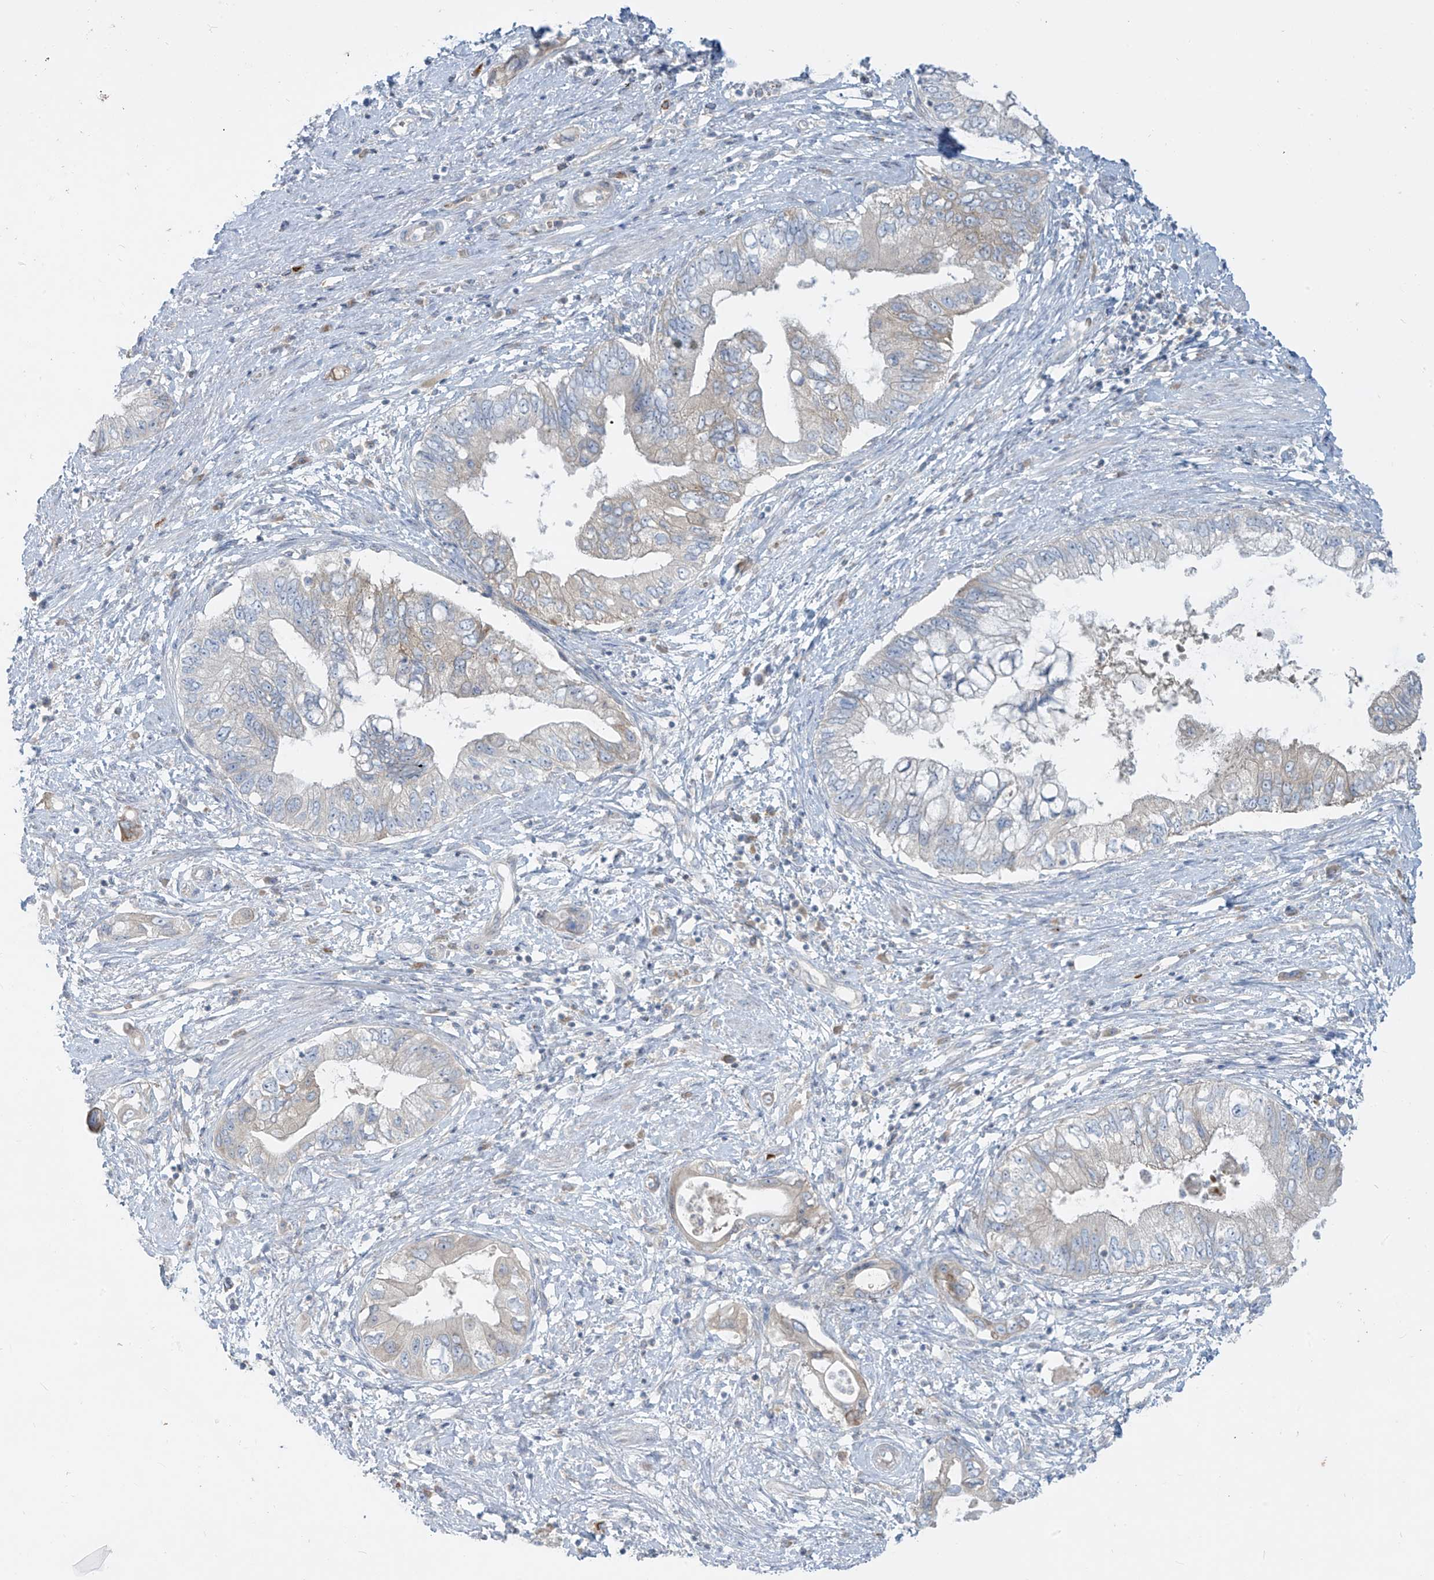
{"staining": {"intensity": "weak", "quantity": "<25%", "location": "cytoplasmic/membranous"}, "tissue": "pancreatic cancer", "cell_type": "Tumor cells", "image_type": "cancer", "snomed": [{"axis": "morphology", "description": "Adenocarcinoma, NOS"}, {"axis": "topography", "description": "Pancreas"}], "caption": "The micrograph reveals no significant expression in tumor cells of pancreatic cancer (adenocarcinoma).", "gene": "DGKQ", "patient": {"sex": "female", "age": 73}}